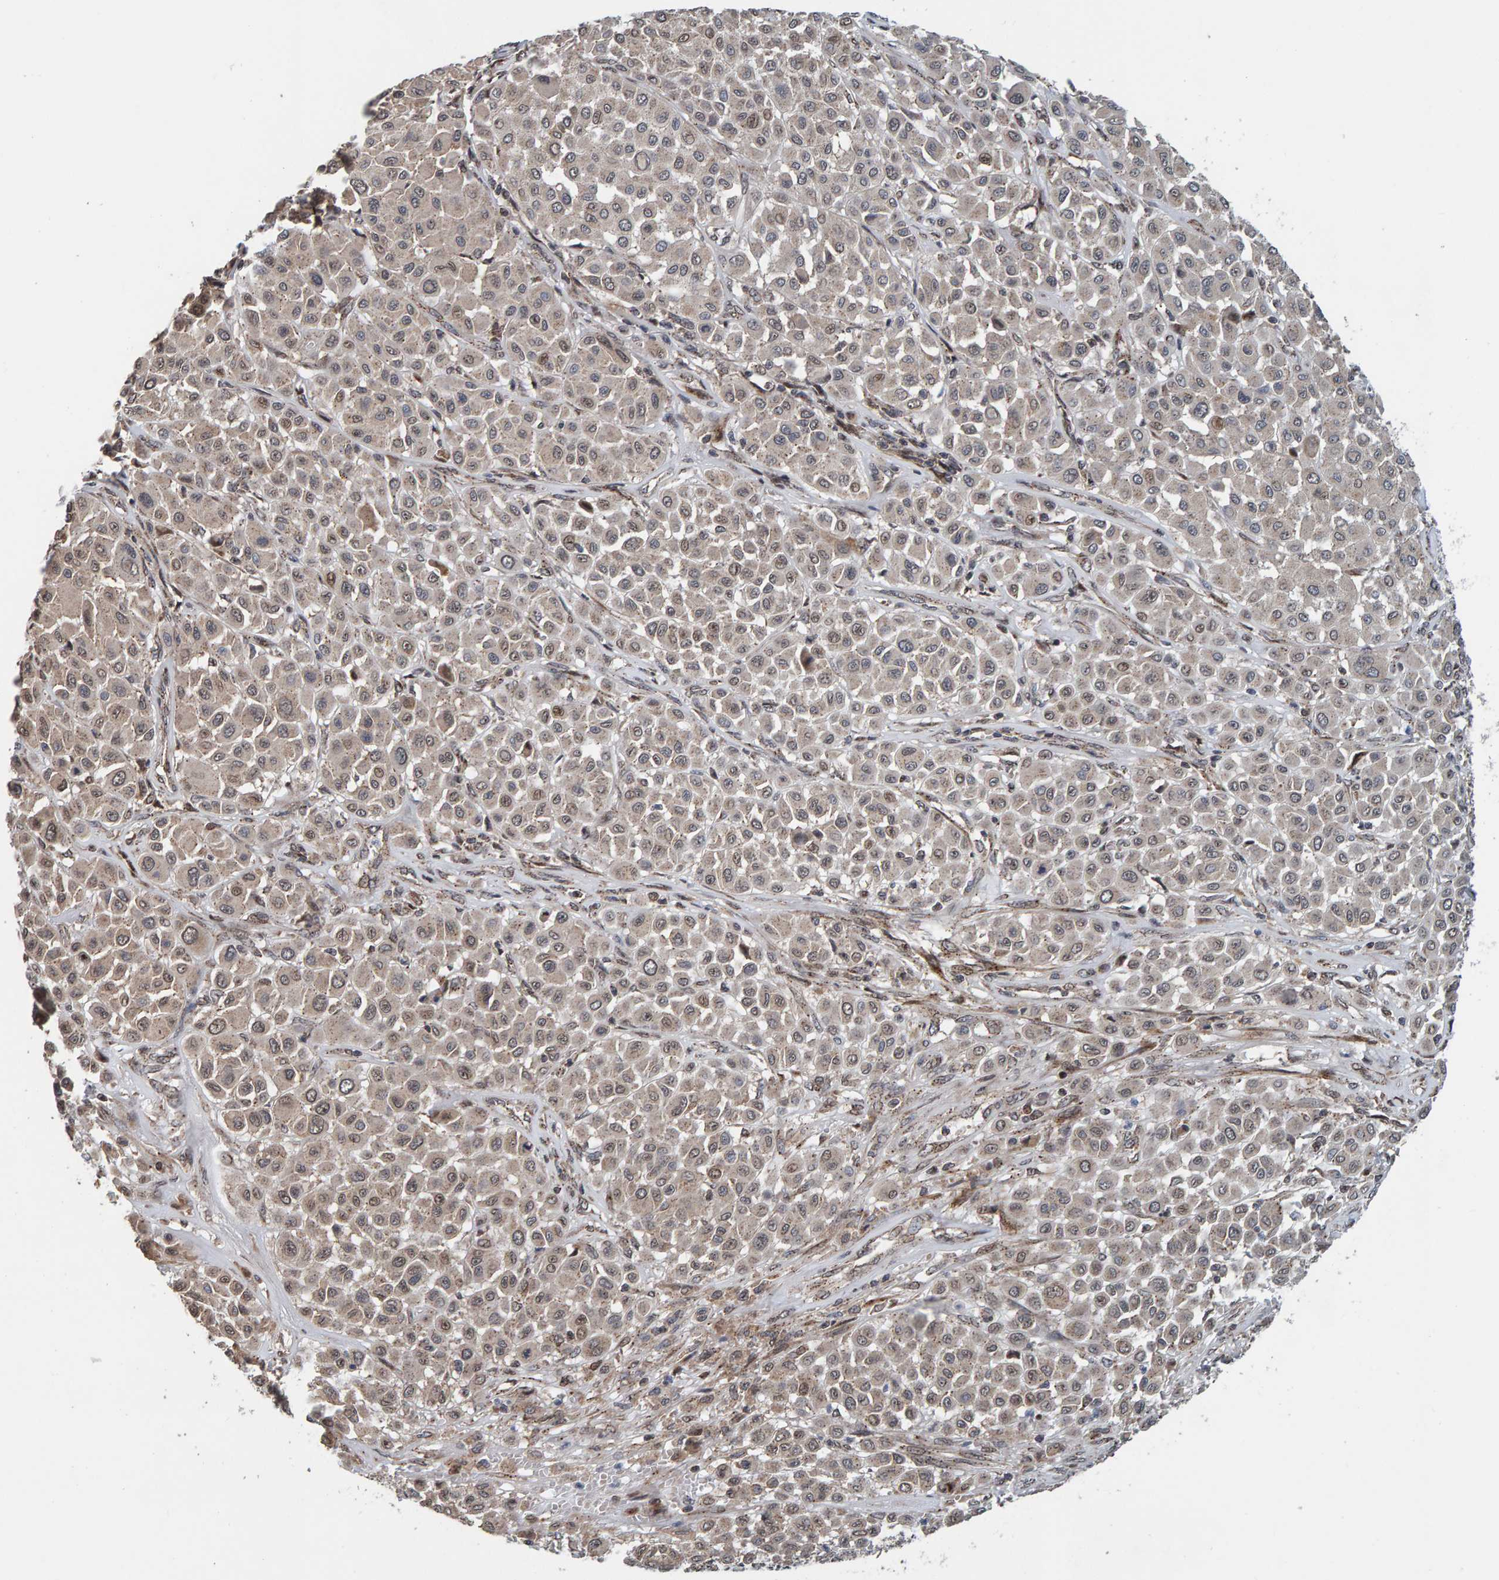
{"staining": {"intensity": "weak", "quantity": "<25%", "location": "nuclear"}, "tissue": "melanoma", "cell_type": "Tumor cells", "image_type": "cancer", "snomed": [{"axis": "morphology", "description": "Malignant melanoma, Metastatic site"}, {"axis": "topography", "description": "Soft tissue"}], "caption": "An immunohistochemistry (IHC) micrograph of melanoma is shown. There is no staining in tumor cells of melanoma.", "gene": "CCDC25", "patient": {"sex": "male", "age": 41}}